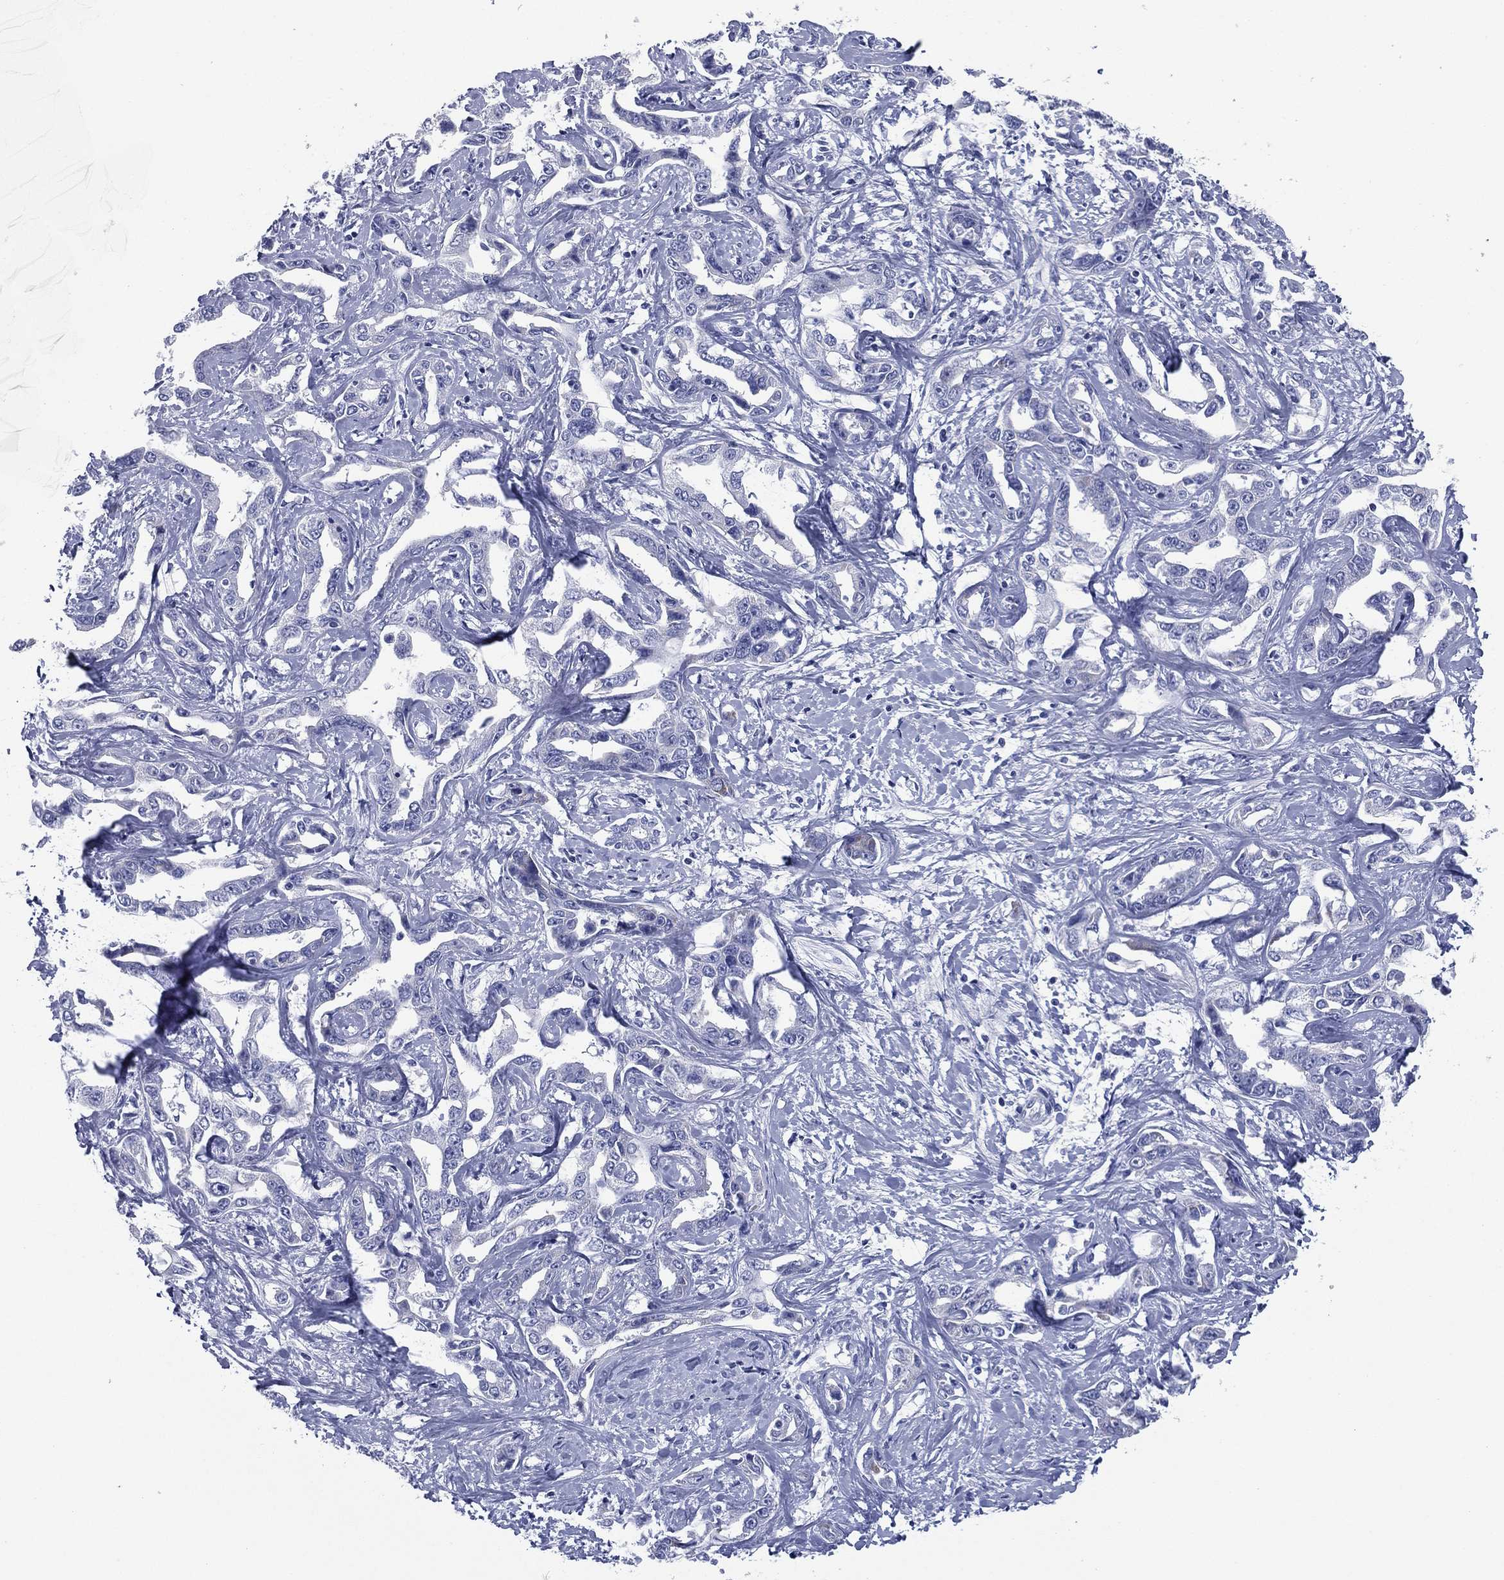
{"staining": {"intensity": "negative", "quantity": "none", "location": "none"}, "tissue": "liver cancer", "cell_type": "Tumor cells", "image_type": "cancer", "snomed": [{"axis": "morphology", "description": "Cholangiocarcinoma"}, {"axis": "topography", "description": "Liver"}], "caption": "The micrograph exhibits no staining of tumor cells in cholangiocarcinoma (liver).", "gene": "FCER2", "patient": {"sex": "male", "age": 59}}